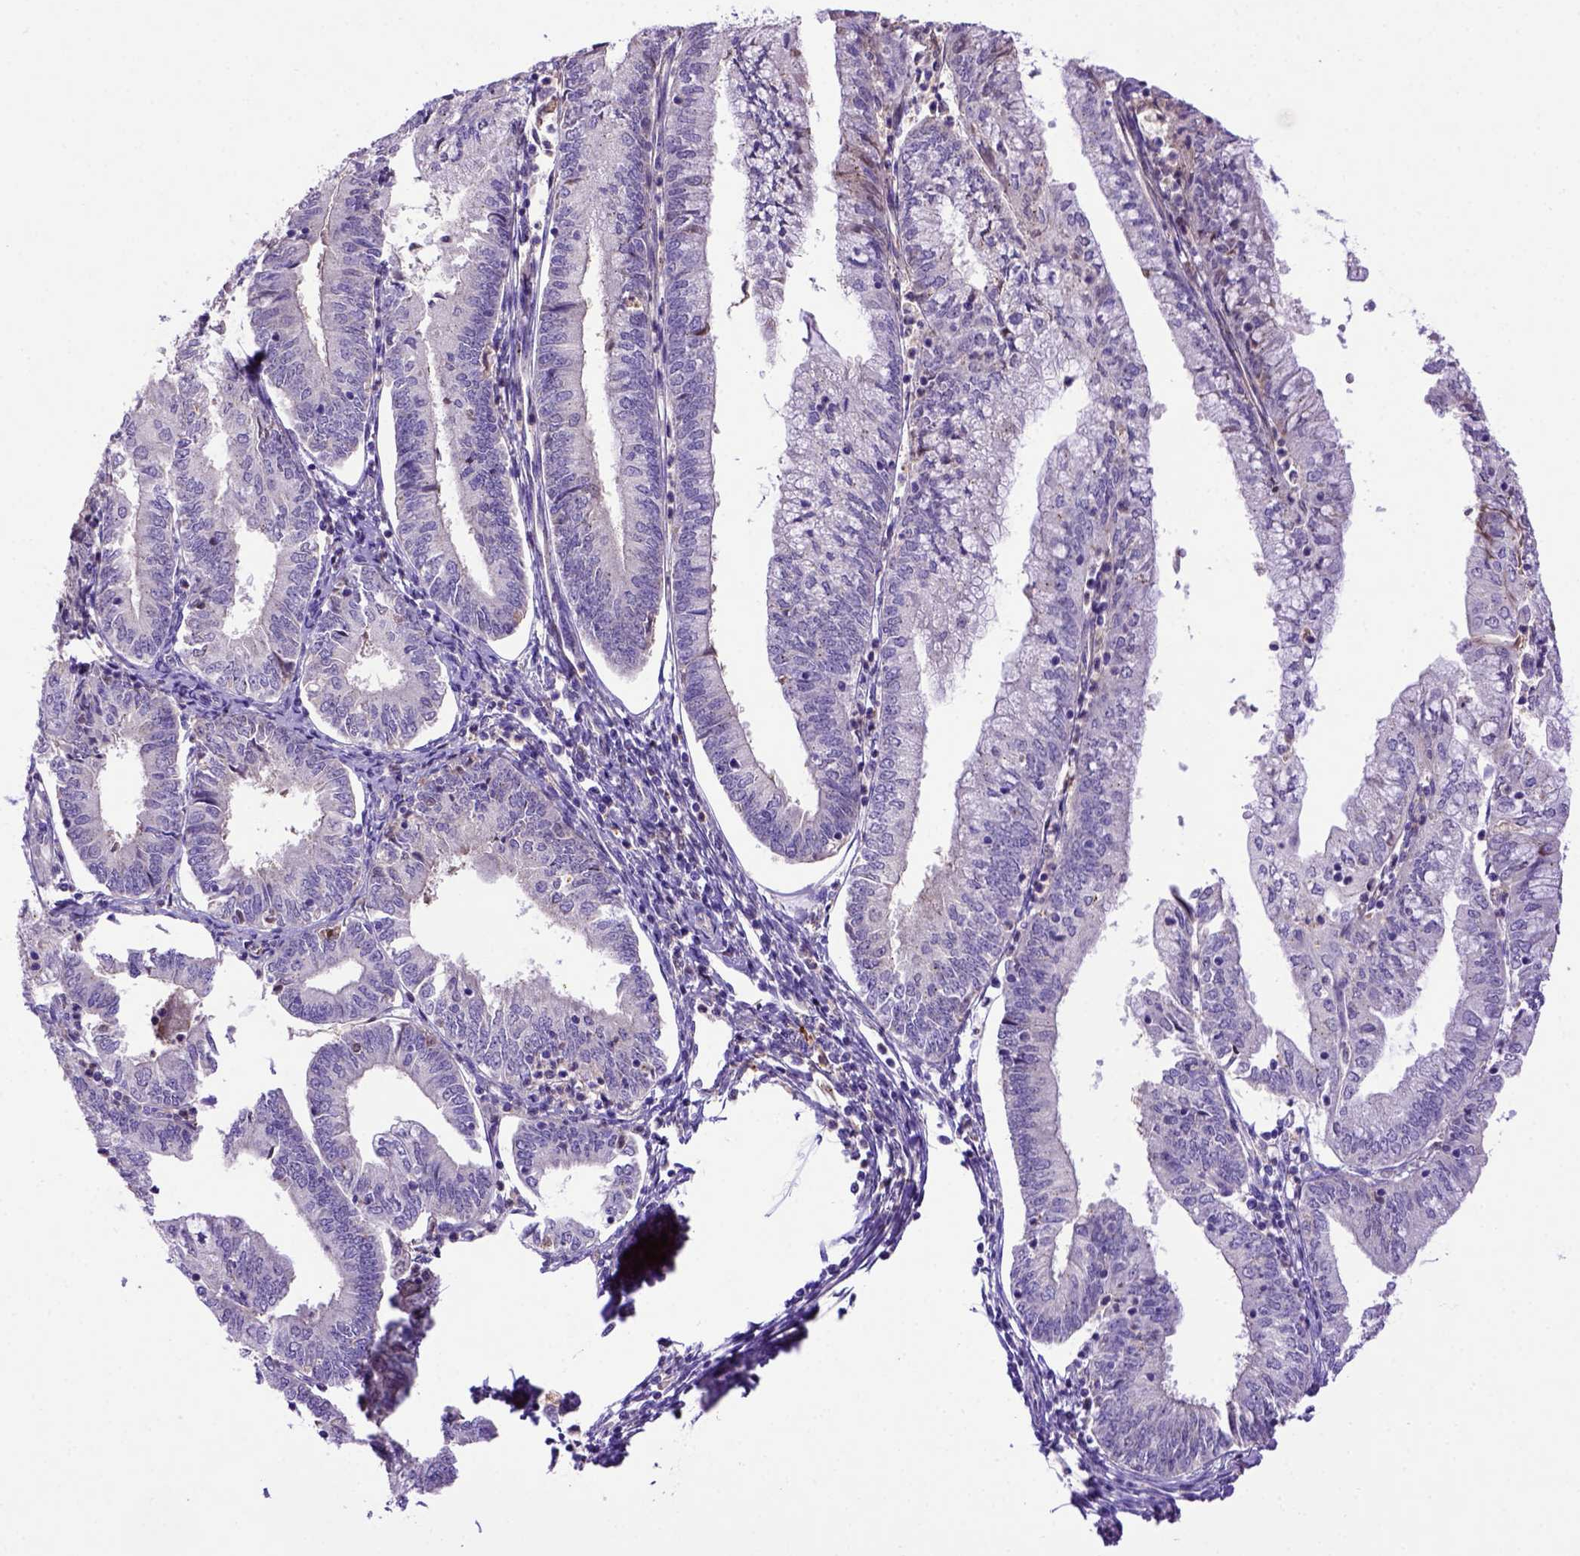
{"staining": {"intensity": "negative", "quantity": "none", "location": "none"}, "tissue": "endometrial cancer", "cell_type": "Tumor cells", "image_type": "cancer", "snomed": [{"axis": "morphology", "description": "Adenocarcinoma, NOS"}, {"axis": "topography", "description": "Endometrium"}], "caption": "This is a photomicrograph of immunohistochemistry (IHC) staining of endometrial cancer (adenocarcinoma), which shows no positivity in tumor cells.", "gene": "ADAM12", "patient": {"sex": "female", "age": 55}}